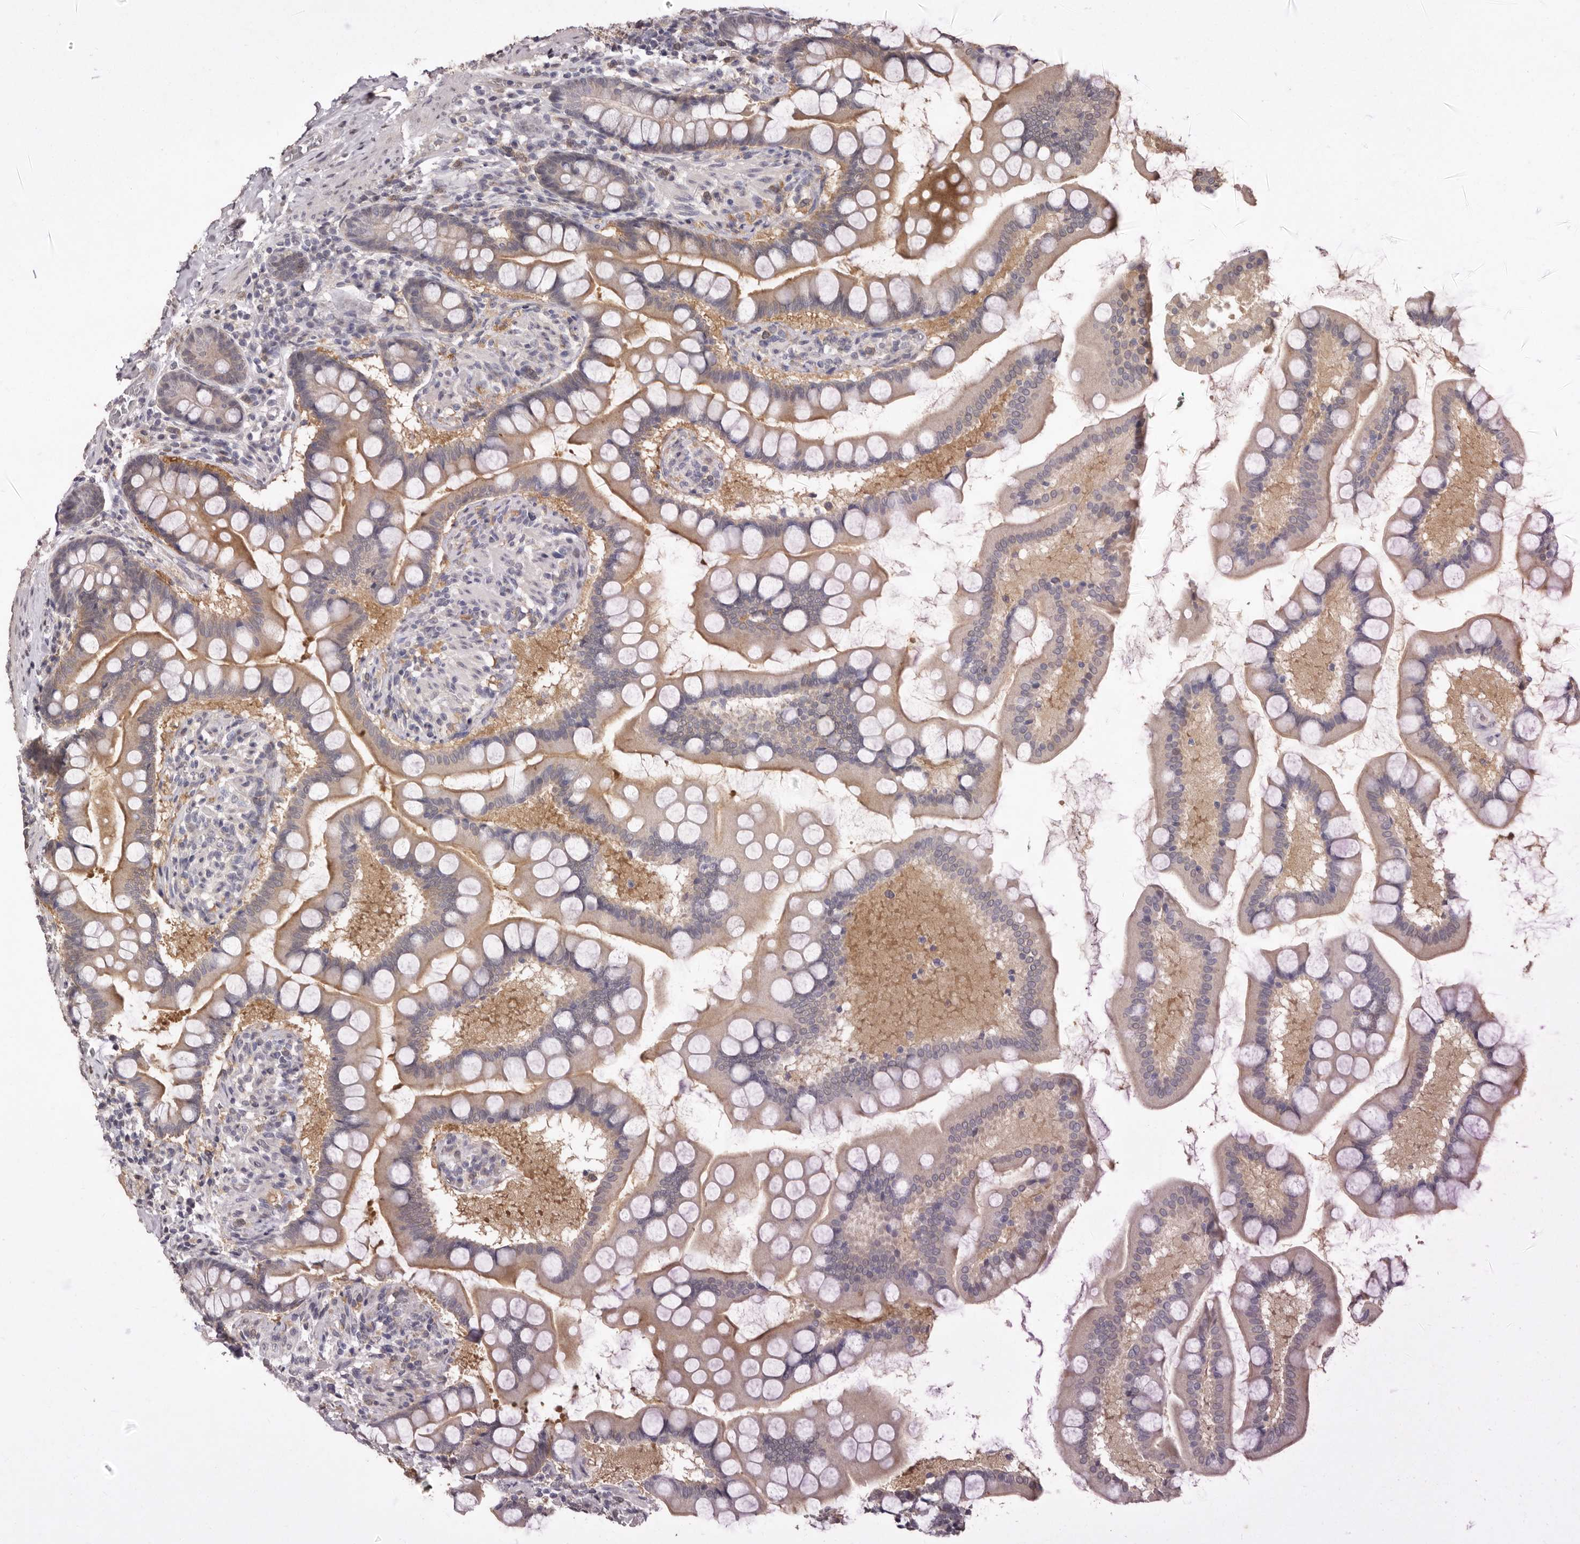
{"staining": {"intensity": "weak", "quantity": "25%-75%", "location": "cytoplasmic/membranous"}, "tissue": "small intestine", "cell_type": "Glandular cells", "image_type": "normal", "snomed": [{"axis": "morphology", "description": "Normal tissue, NOS"}, {"axis": "topography", "description": "Small intestine"}], "caption": "This photomicrograph reveals IHC staining of unremarkable human small intestine, with low weak cytoplasmic/membranous expression in approximately 25%-75% of glandular cells.", "gene": "SULT1E1", "patient": {"sex": "male", "age": 41}}